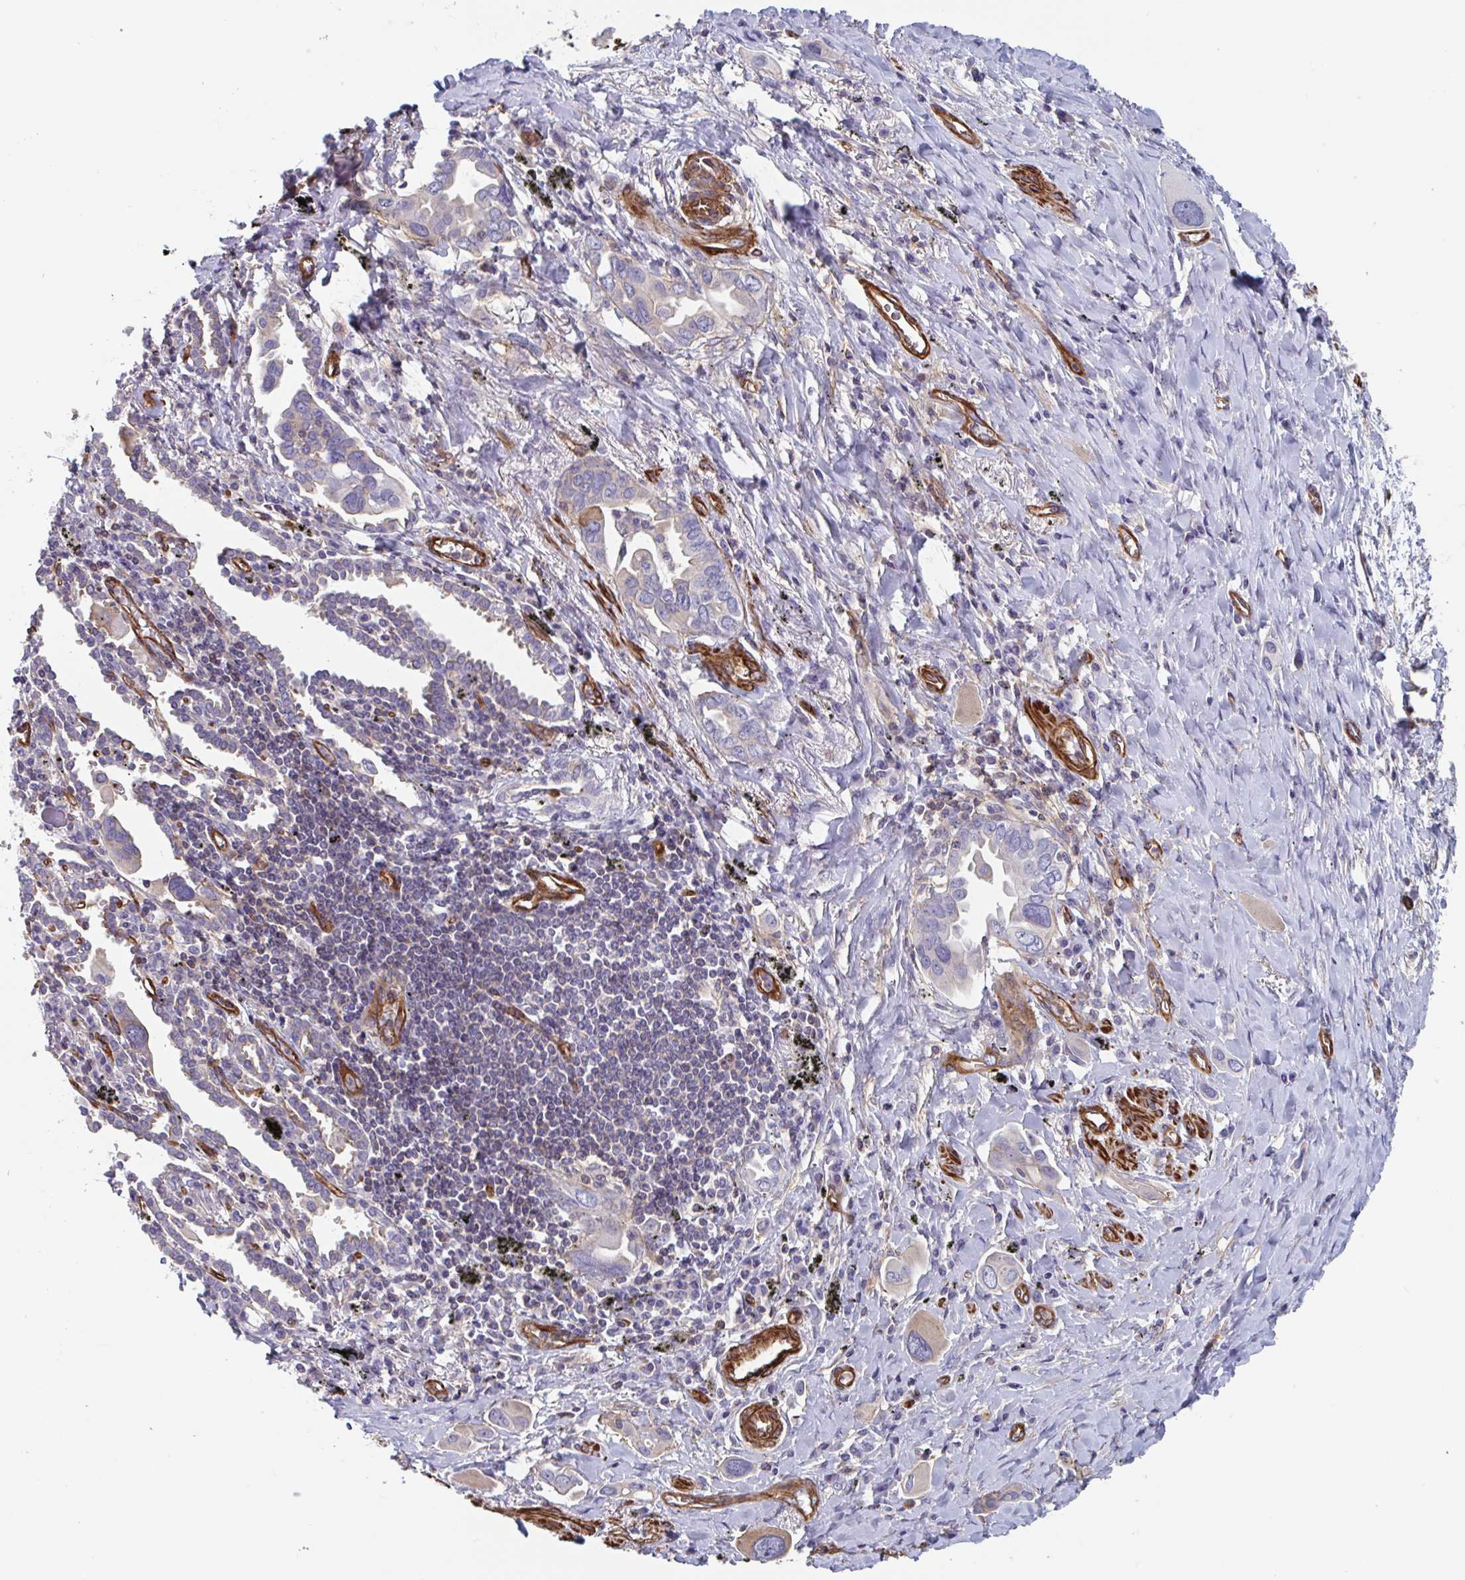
{"staining": {"intensity": "weak", "quantity": "<25%", "location": "cytoplasmic/membranous"}, "tissue": "lung cancer", "cell_type": "Tumor cells", "image_type": "cancer", "snomed": [{"axis": "morphology", "description": "Adenocarcinoma, NOS"}, {"axis": "topography", "description": "Lung"}], "caption": "DAB (3,3'-diaminobenzidine) immunohistochemical staining of lung cancer exhibits no significant positivity in tumor cells.", "gene": "SHISA7", "patient": {"sex": "male", "age": 76}}